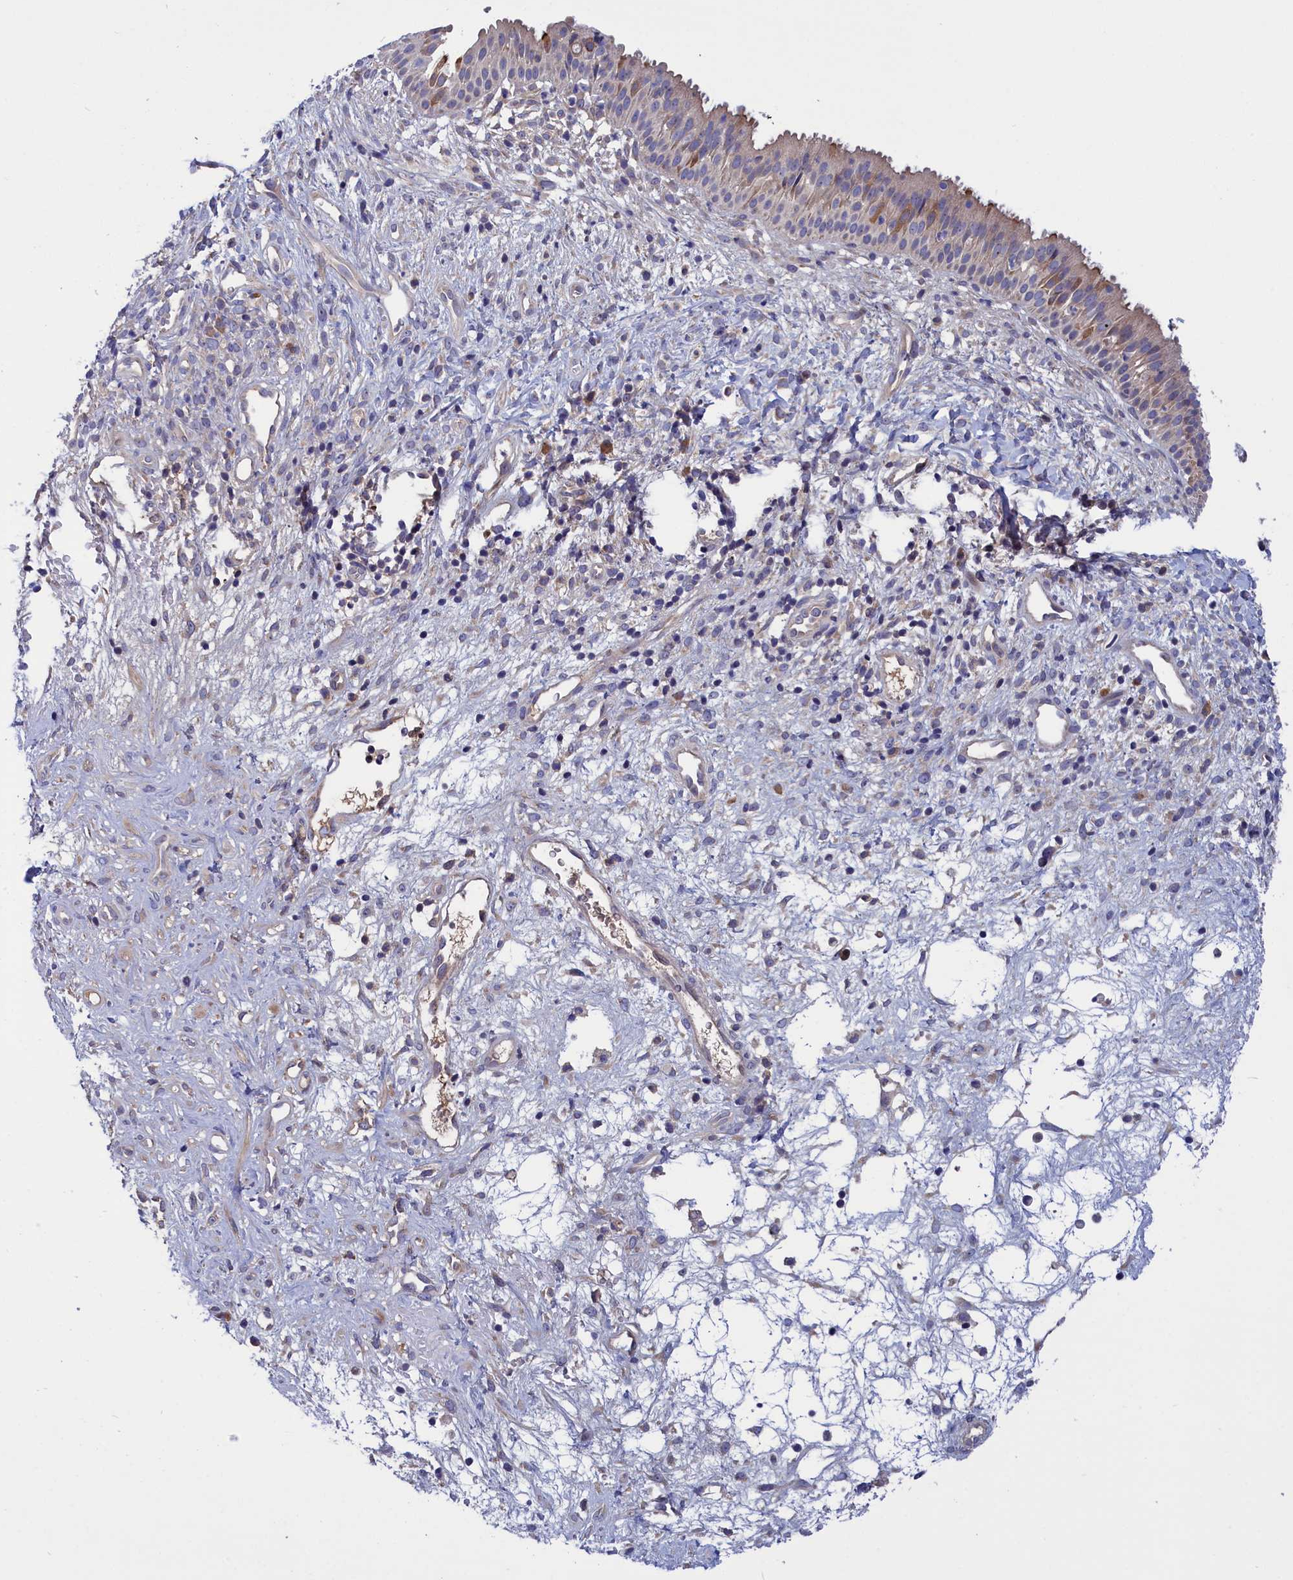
{"staining": {"intensity": "moderate", "quantity": "<25%", "location": "cytoplasmic/membranous"}, "tissue": "nasopharynx", "cell_type": "Respiratory epithelial cells", "image_type": "normal", "snomed": [{"axis": "morphology", "description": "Normal tissue, NOS"}, {"axis": "topography", "description": "Nasopharynx"}], "caption": "Immunohistochemical staining of benign human nasopharynx exhibits moderate cytoplasmic/membranous protein expression in about <25% of respiratory epithelial cells. The staining was performed using DAB, with brown indicating positive protein expression. Nuclei are stained blue with hematoxylin.", "gene": "CRACD", "patient": {"sex": "male", "age": 22}}